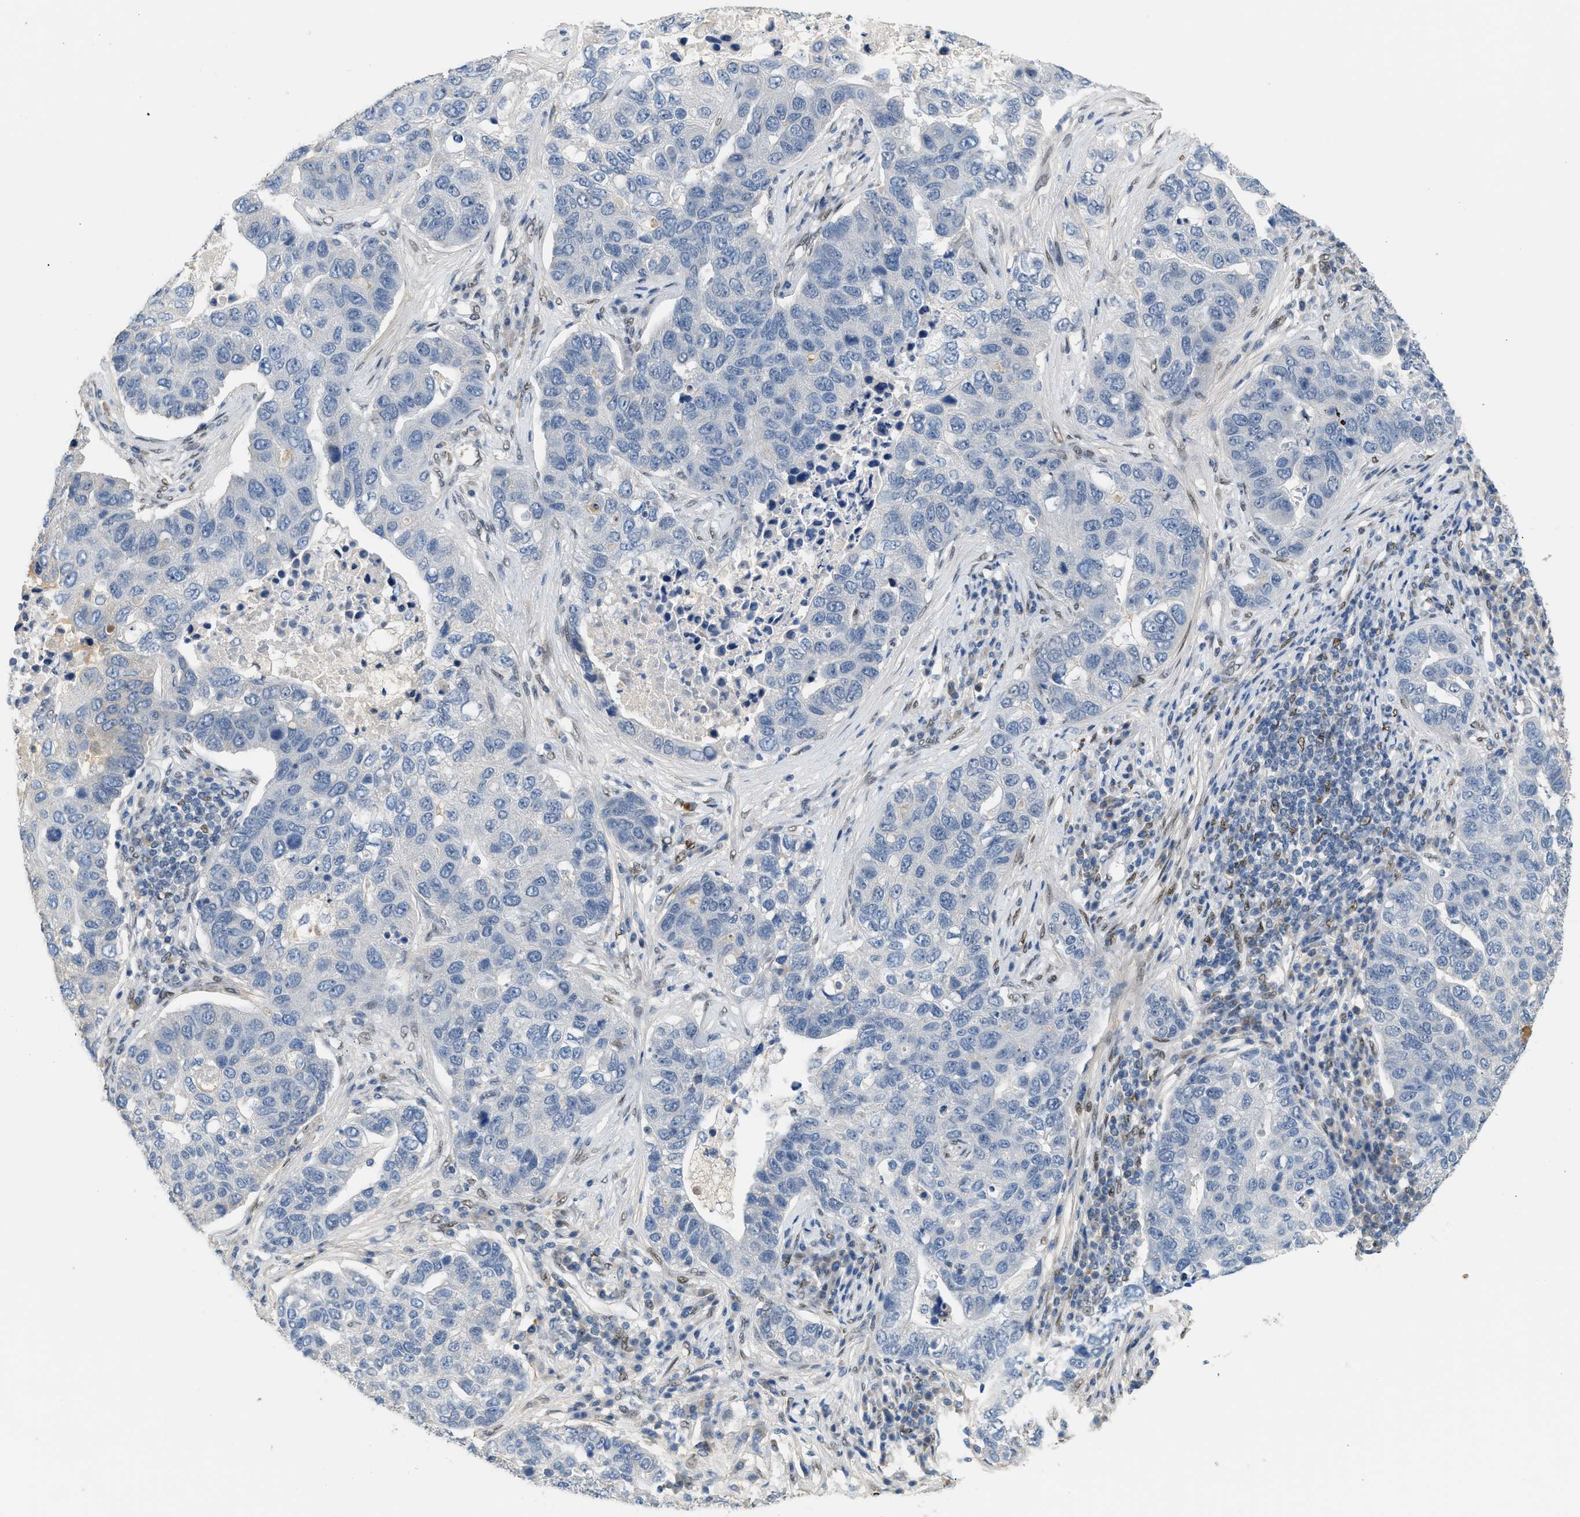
{"staining": {"intensity": "negative", "quantity": "none", "location": "none"}, "tissue": "pancreatic cancer", "cell_type": "Tumor cells", "image_type": "cancer", "snomed": [{"axis": "morphology", "description": "Adenocarcinoma, NOS"}, {"axis": "topography", "description": "Pancreas"}], "caption": "Tumor cells are negative for brown protein staining in pancreatic adenocarcinoma. The staining was performed using DAB to visualize the protein expression in brown, while the nuclei were stained in blue with hematoxylin (Magnification: 20x).", "gene": "ZBTB20", "patient": {"sex": "female", "age": 61}}